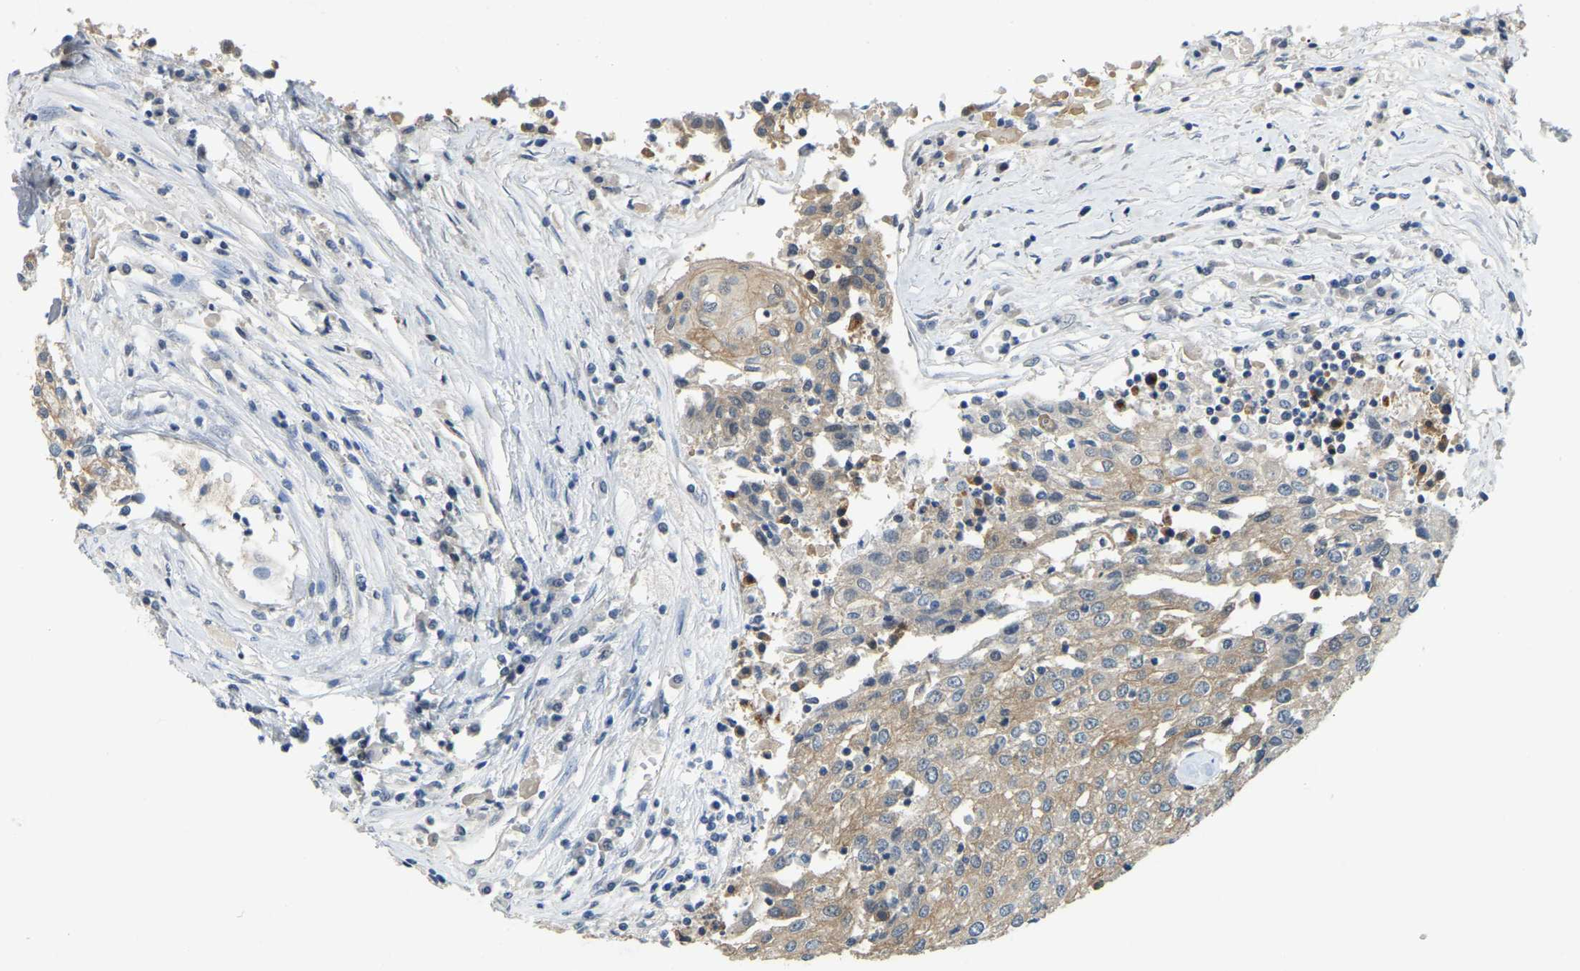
{"staining": {"intensity": "moderate", "quantity": "<25%", "location": "cytoplasmic/membranous"}, "tissue": "urothelial cancer", "cell_type": "Tumor cells", "image_type": "cancer", "snomed": [{"axis": "morphology", "description": "Urothelial carcinoma, High grade"}, {"axis": "topography", "description": "Urinary bladder"}], "caption": "Urothelial cancer tissue exhibits moderate cytoplasmic/membranous staining in about <25% of tumor cells (brown staining indicates protein expression, while blue staining denotes nuclei).", "gene": "AHNAK", "patient": {"sex": "female", "age": 85}}